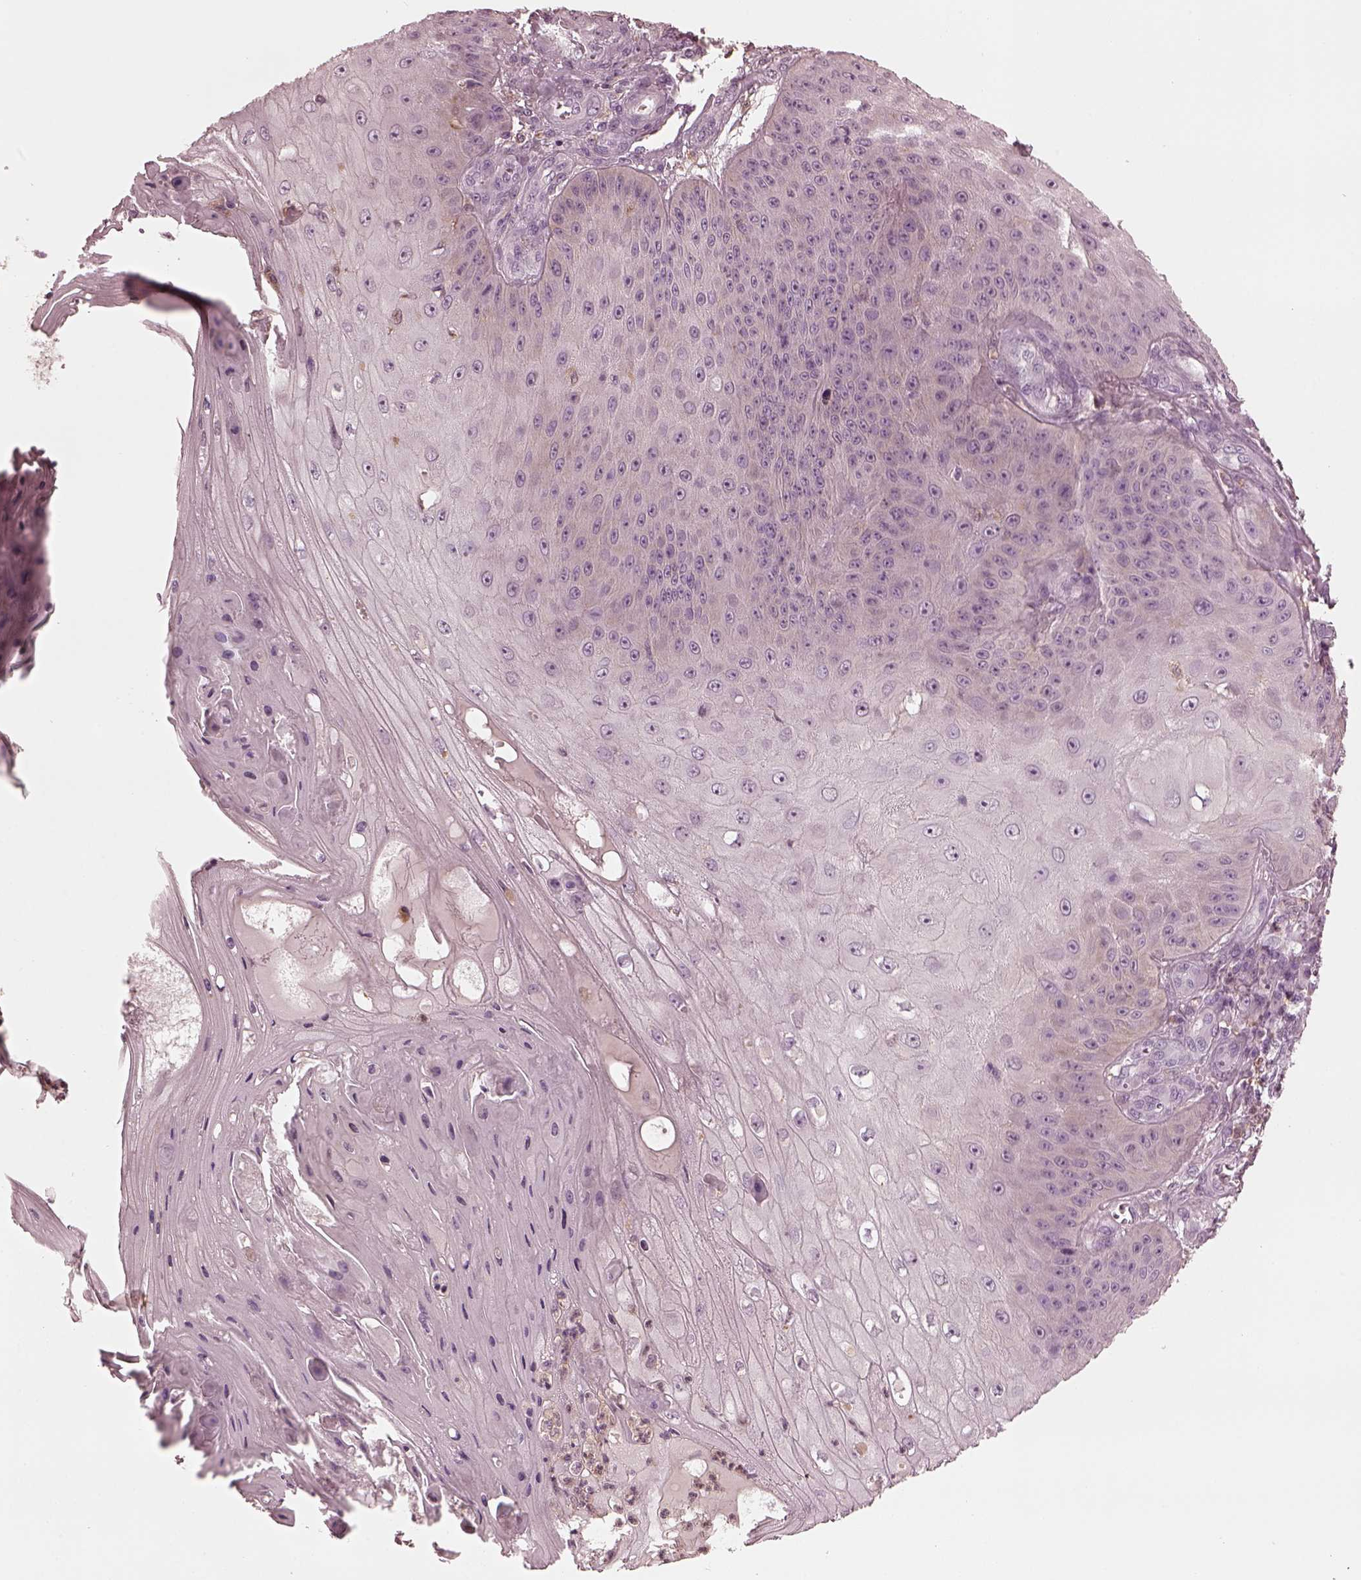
{"staining": {"intensity": "weak", "quantity": "<25%", "location": "cytoplasmic/membranous"}, "tissue": "skin cancer", "cell_type": "Tumor cells", "image_type": "cancer", "snomed": [{"axis": "morphology", "description": "Squamous cell carcinoma, NOS"}, {"axis": "topography", "description": "Skin"}], "caption": "Histopathology image shows no significant protein expression in tumor cells of skin cancer.", "gene": "PSTPIP2", "patient": {"sex": "male", "age": 70}}